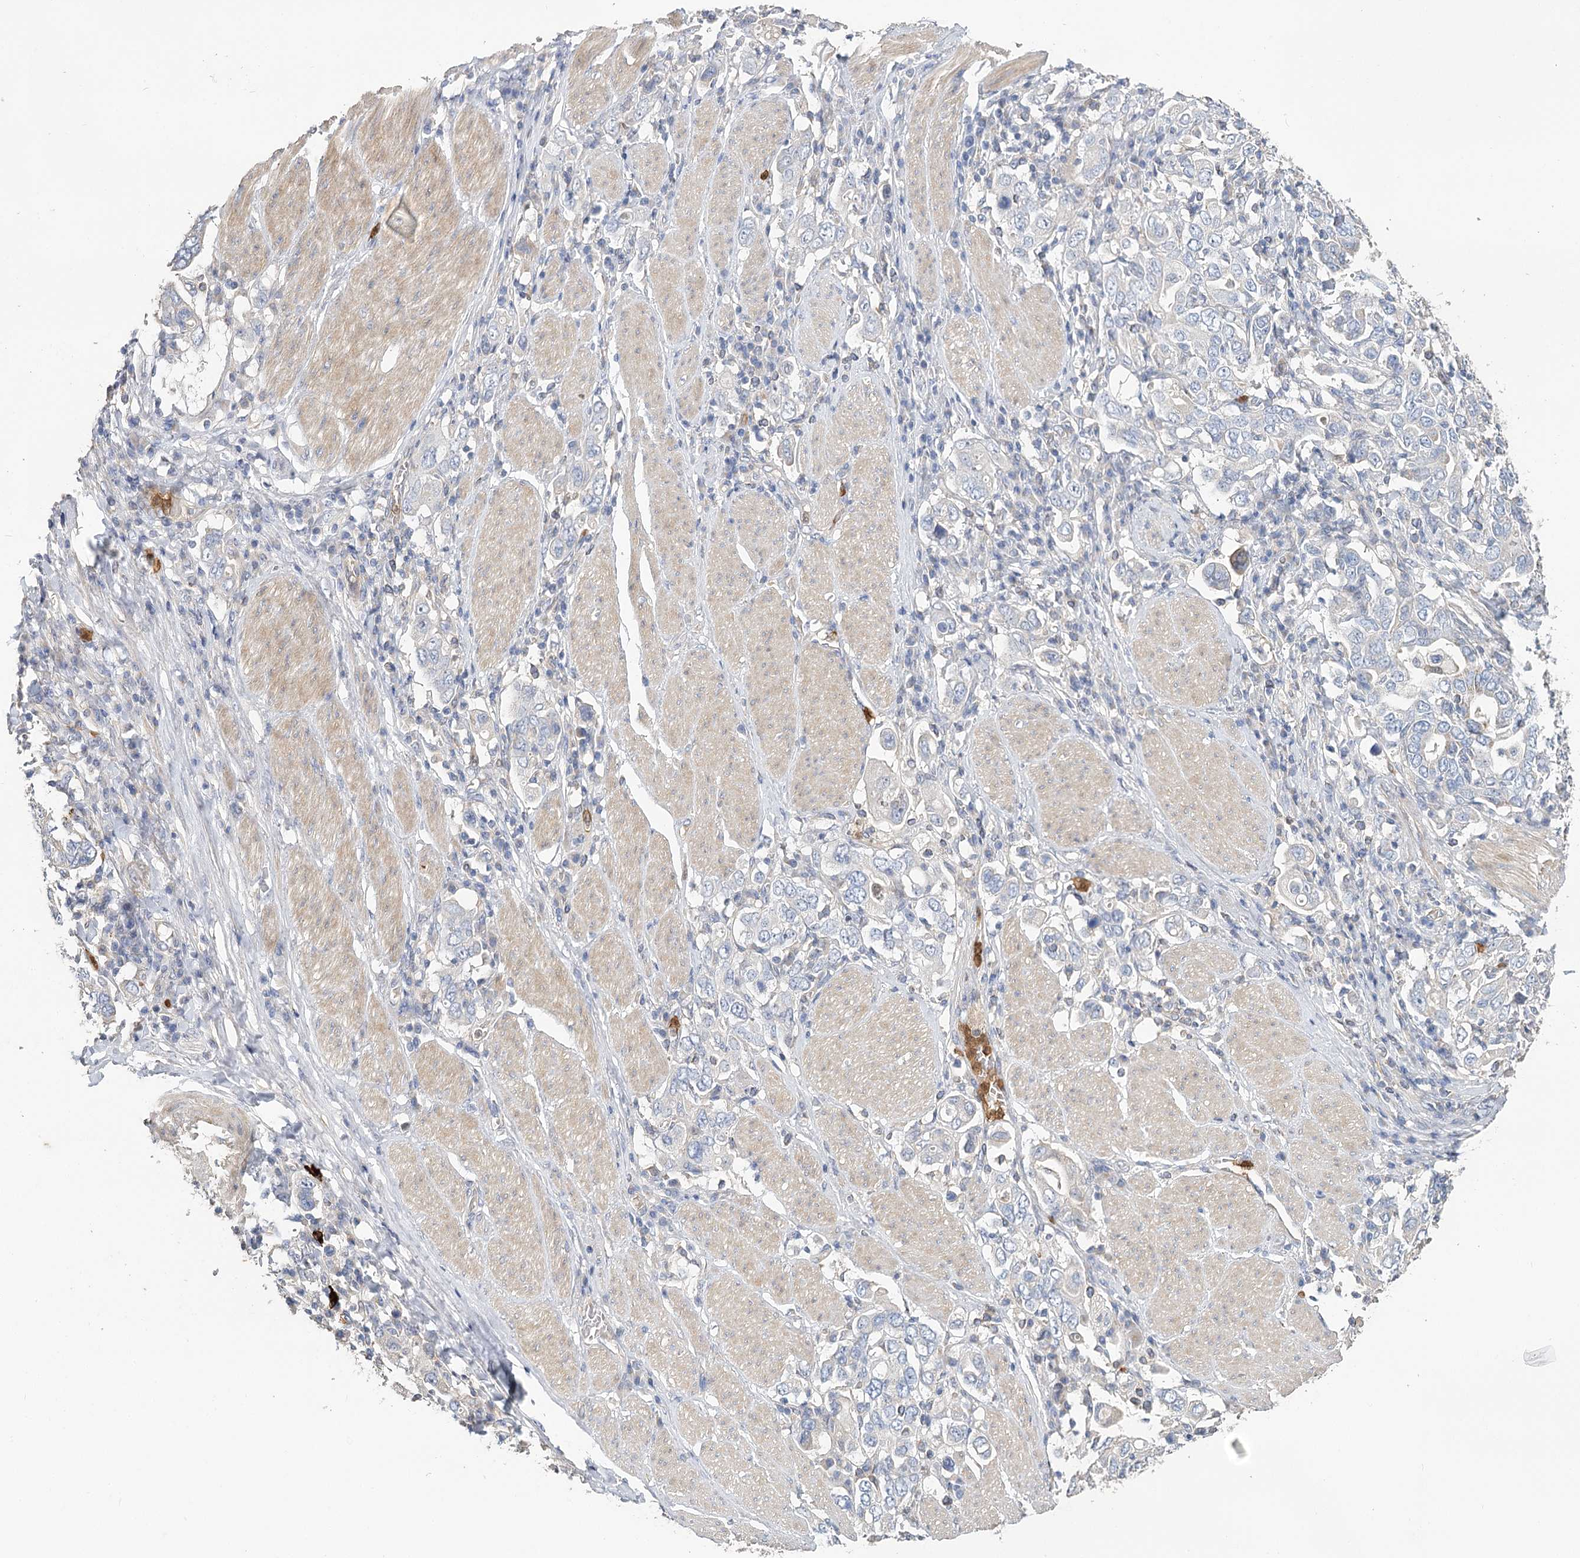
{"staining": {"intensity": "negative", "quantity": "none", "location": "none"}, "tissue": "stomach cancer", "cell_type": "Tumor cells", "image_type": "cancer", "snomed": [{"axis": "morphology", "description": "Adenocarcinoma, NOS"}, {"axis": "topography", "description": "Stomach, upper"}], "caption": "Stomach adenocarcinoma was stained to show a protein in brown. There is no significant expression in tumor cells.", "gene": "EPB41L5", "patient": {"sex": "male", "age": 62}}